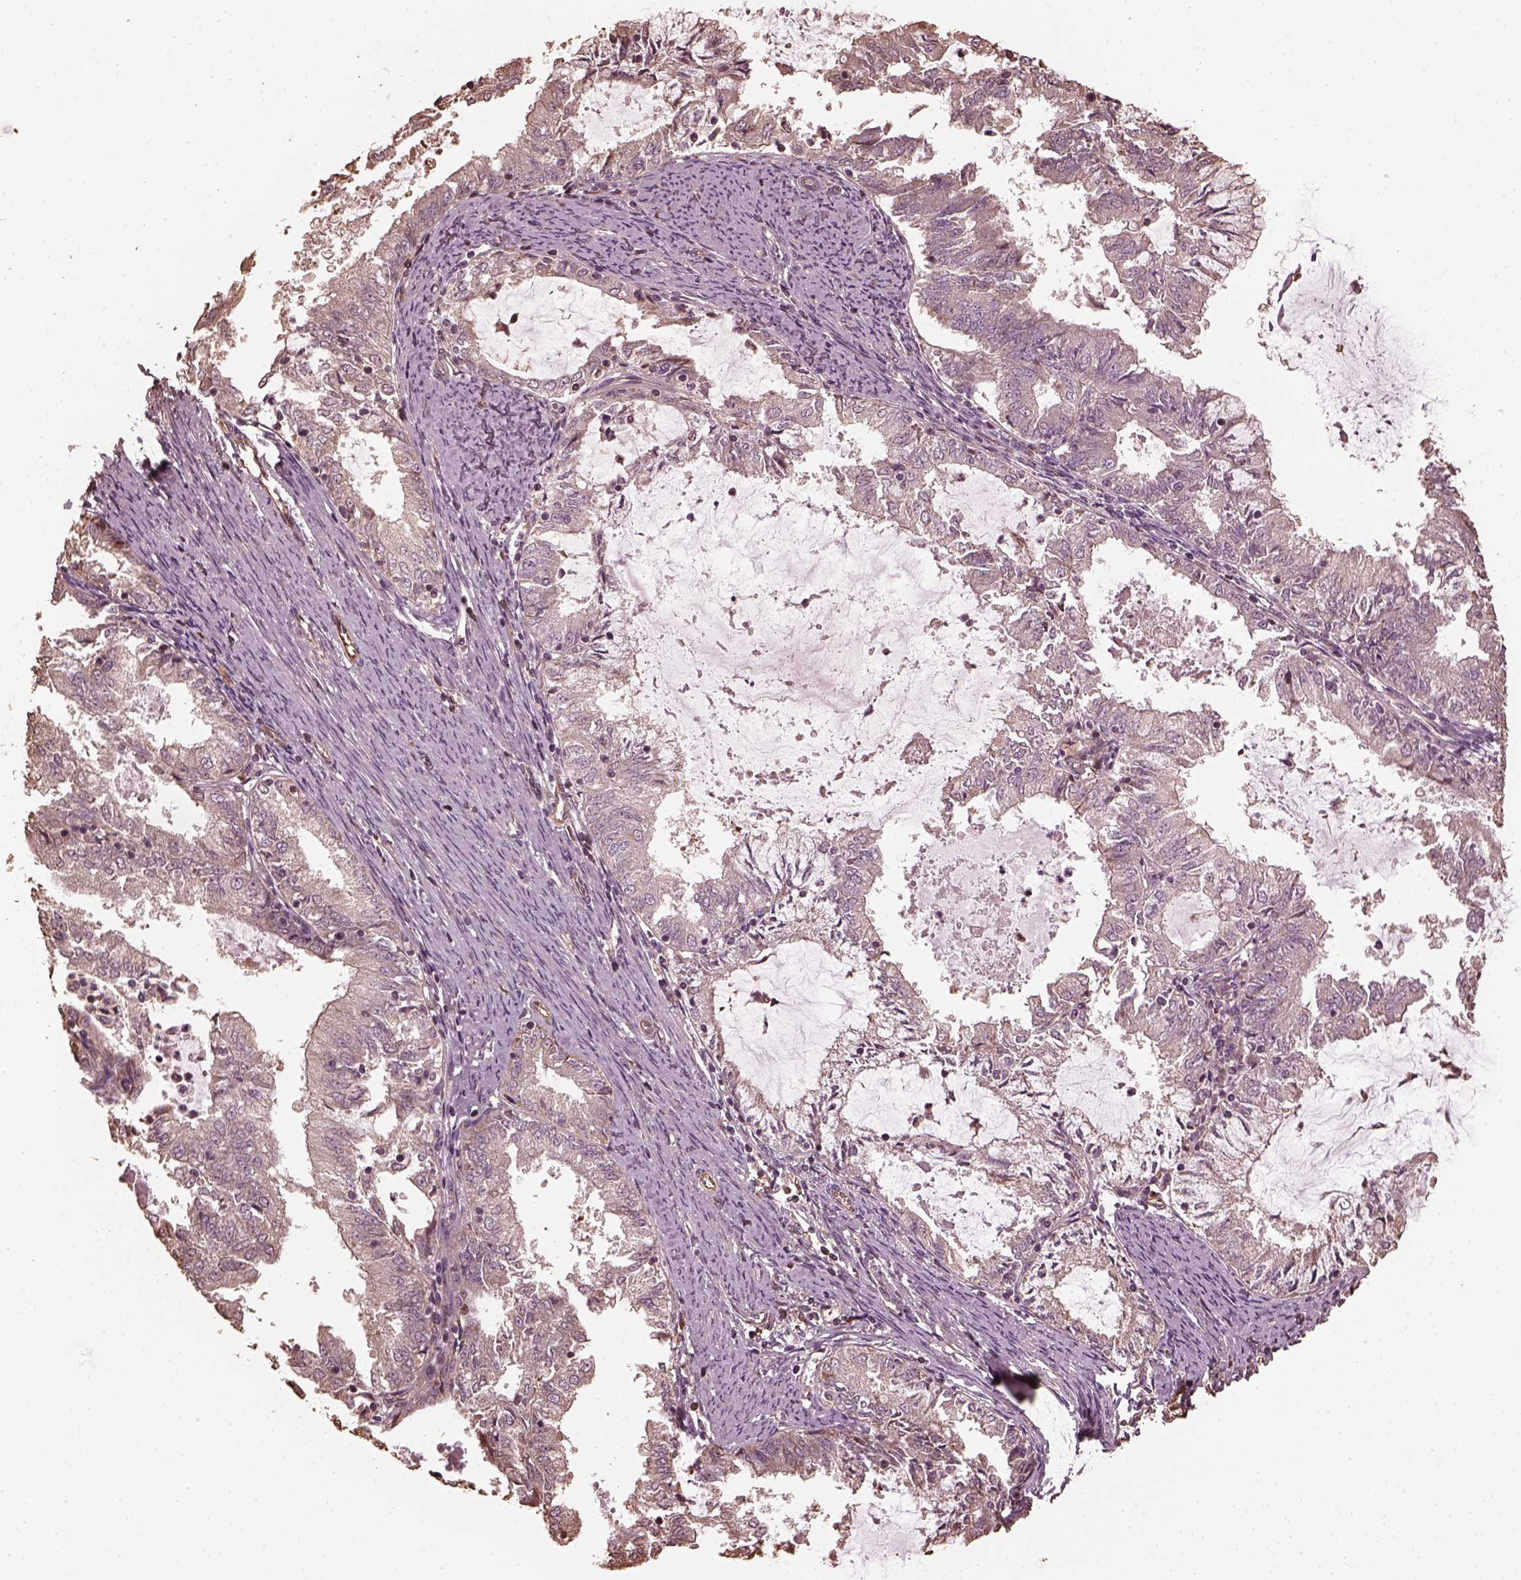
{"staining": {"intensity": "negative", "quantity": "none", "location": "none"}, "tissue": "endometrial cancer", "cell_type": "Tumor cells", "image_type": "cancer", "snomed": [{"axis": "morphology", "description": "Adenocarcinoma, NOS"}, {"axis": "topography", "description": "Endometrium"}], "caption": "An IHC micrograph of endometrial cancer is shown. There is no staining in tumor cells of endometrial cancer. (Immunohistochemistry (ihc), brightfield microscopy, high magnification).", "gene": "GTPBP1", "patient": {"sex": "female", "age": 57}}